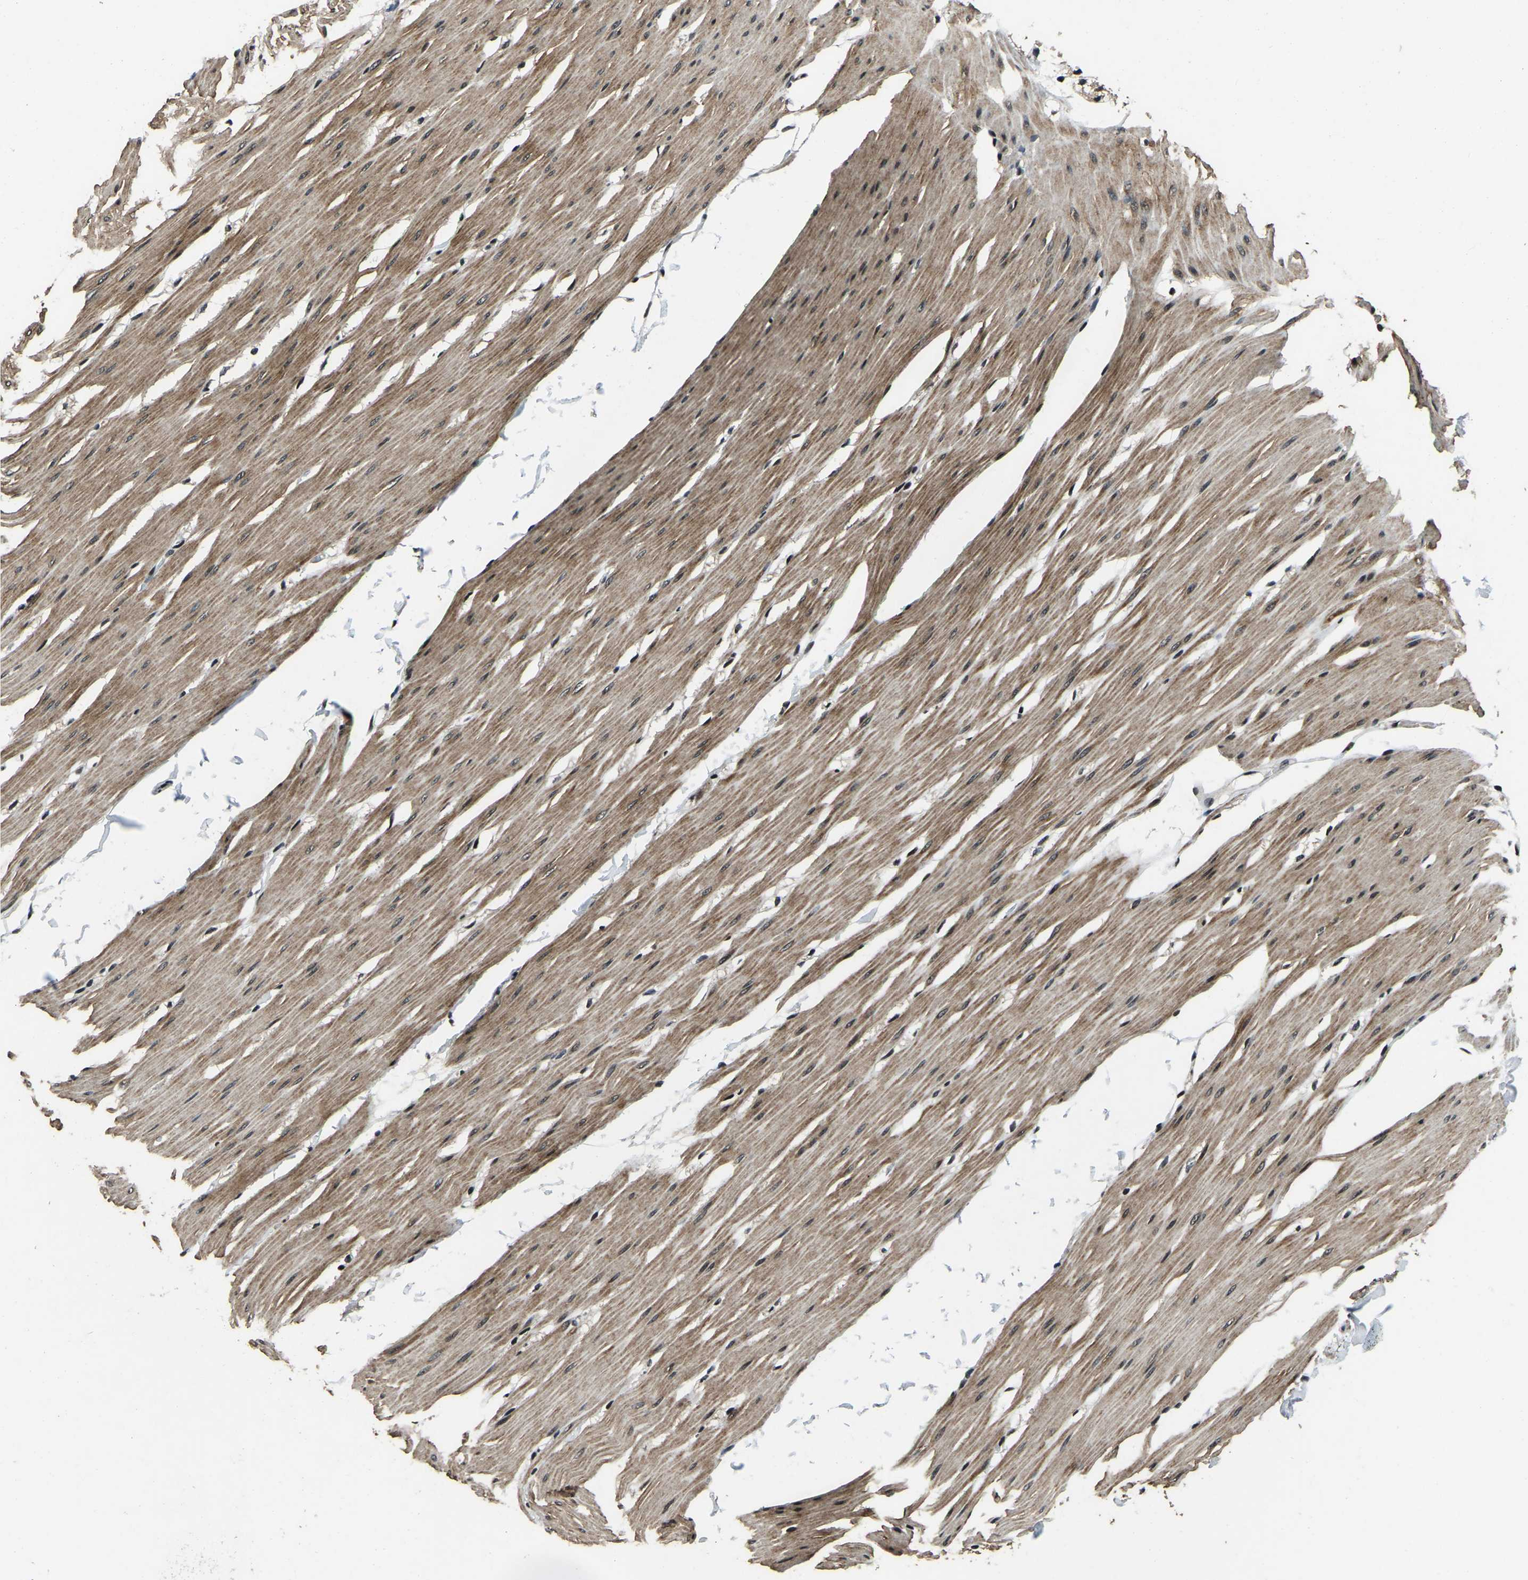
{"staining": {"intensity": "moderate", "quantity": ">75%", "location": "cytoplasmic/membranous"}, "tissue": "smooth muscle", "cell_type": "Smooth muscle cells", "image_type": "normal", "snomed": [{"axis": "morphology", "description": "Normal tissue, NOS"}, {"axis": "topography", "description": "Smooth muscle"}, {"axis": "topography", "description": "Colon"}], "caption": "Protein positivity by immunohistochemistry displays moderate cytoplasmic/membranous expression in about >75% of smooth muscle cells in benign smooth muscle.", "gene": "ANKIB1", "patient": {"sex": "male", "age": 67}}